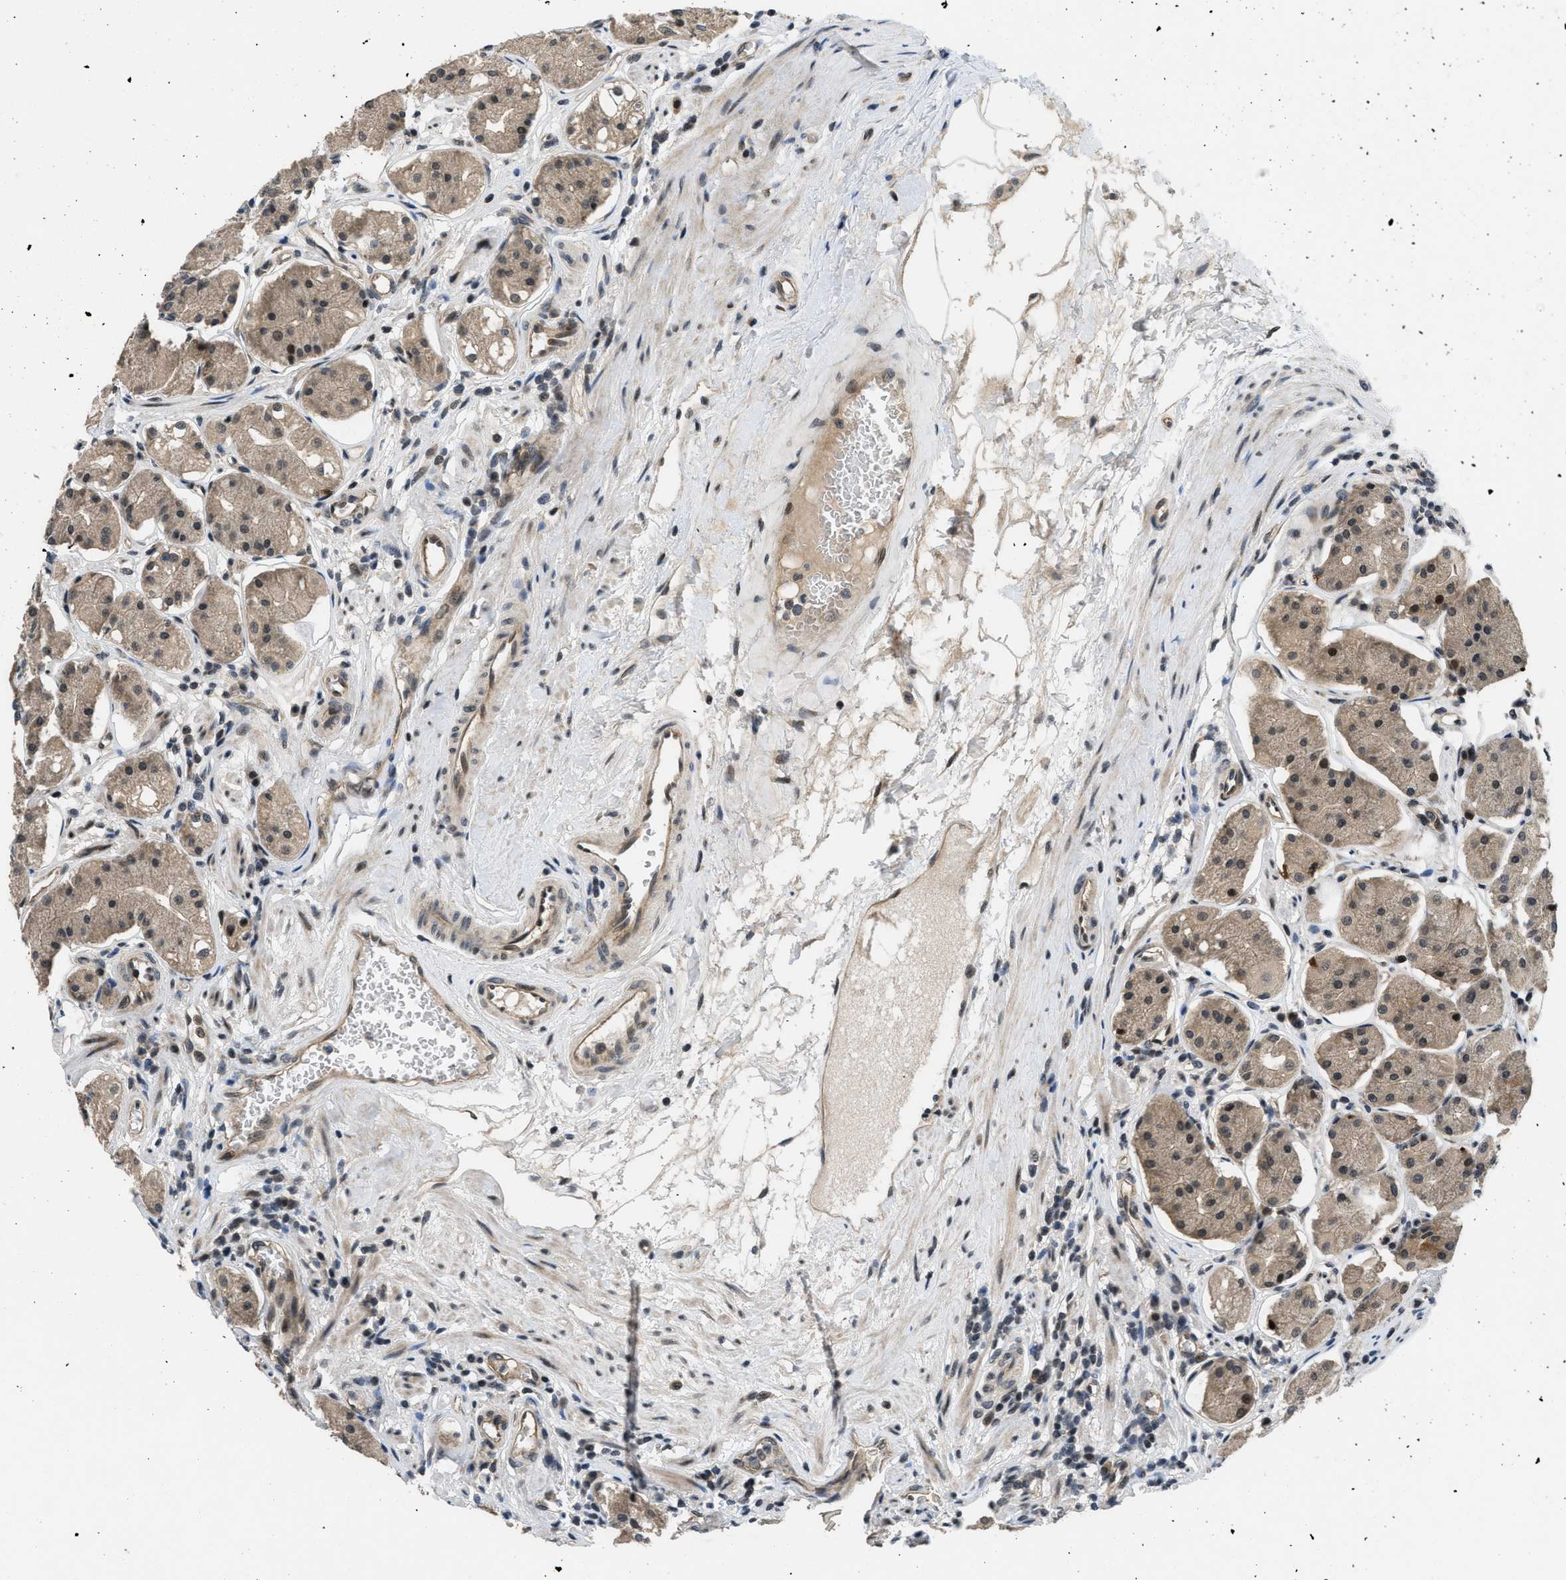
{"staining": {"intensity": "moderate", "quantity": "25%-75%", "location": "cytoplasmic/membranous,nuclear"}, "tissue": "stomach", "cell_type": "Glandular cells", "image_type": "normal", "snomed": [{"axis": "morphology", "description": "Normal tissue, NOS"}, {"axis": "topography", "description": "Stomach"}, {"axis": "topography", "description": "Stomach, lower"}], "caption": "Protein expression analysis of benign stomach displays moderate cytoplasmic/membranous,nuclear staining in approximately 25%-75% of glandular cells.", "gene": "SETD5", "patient": {"sex": "female", "age": 56}}